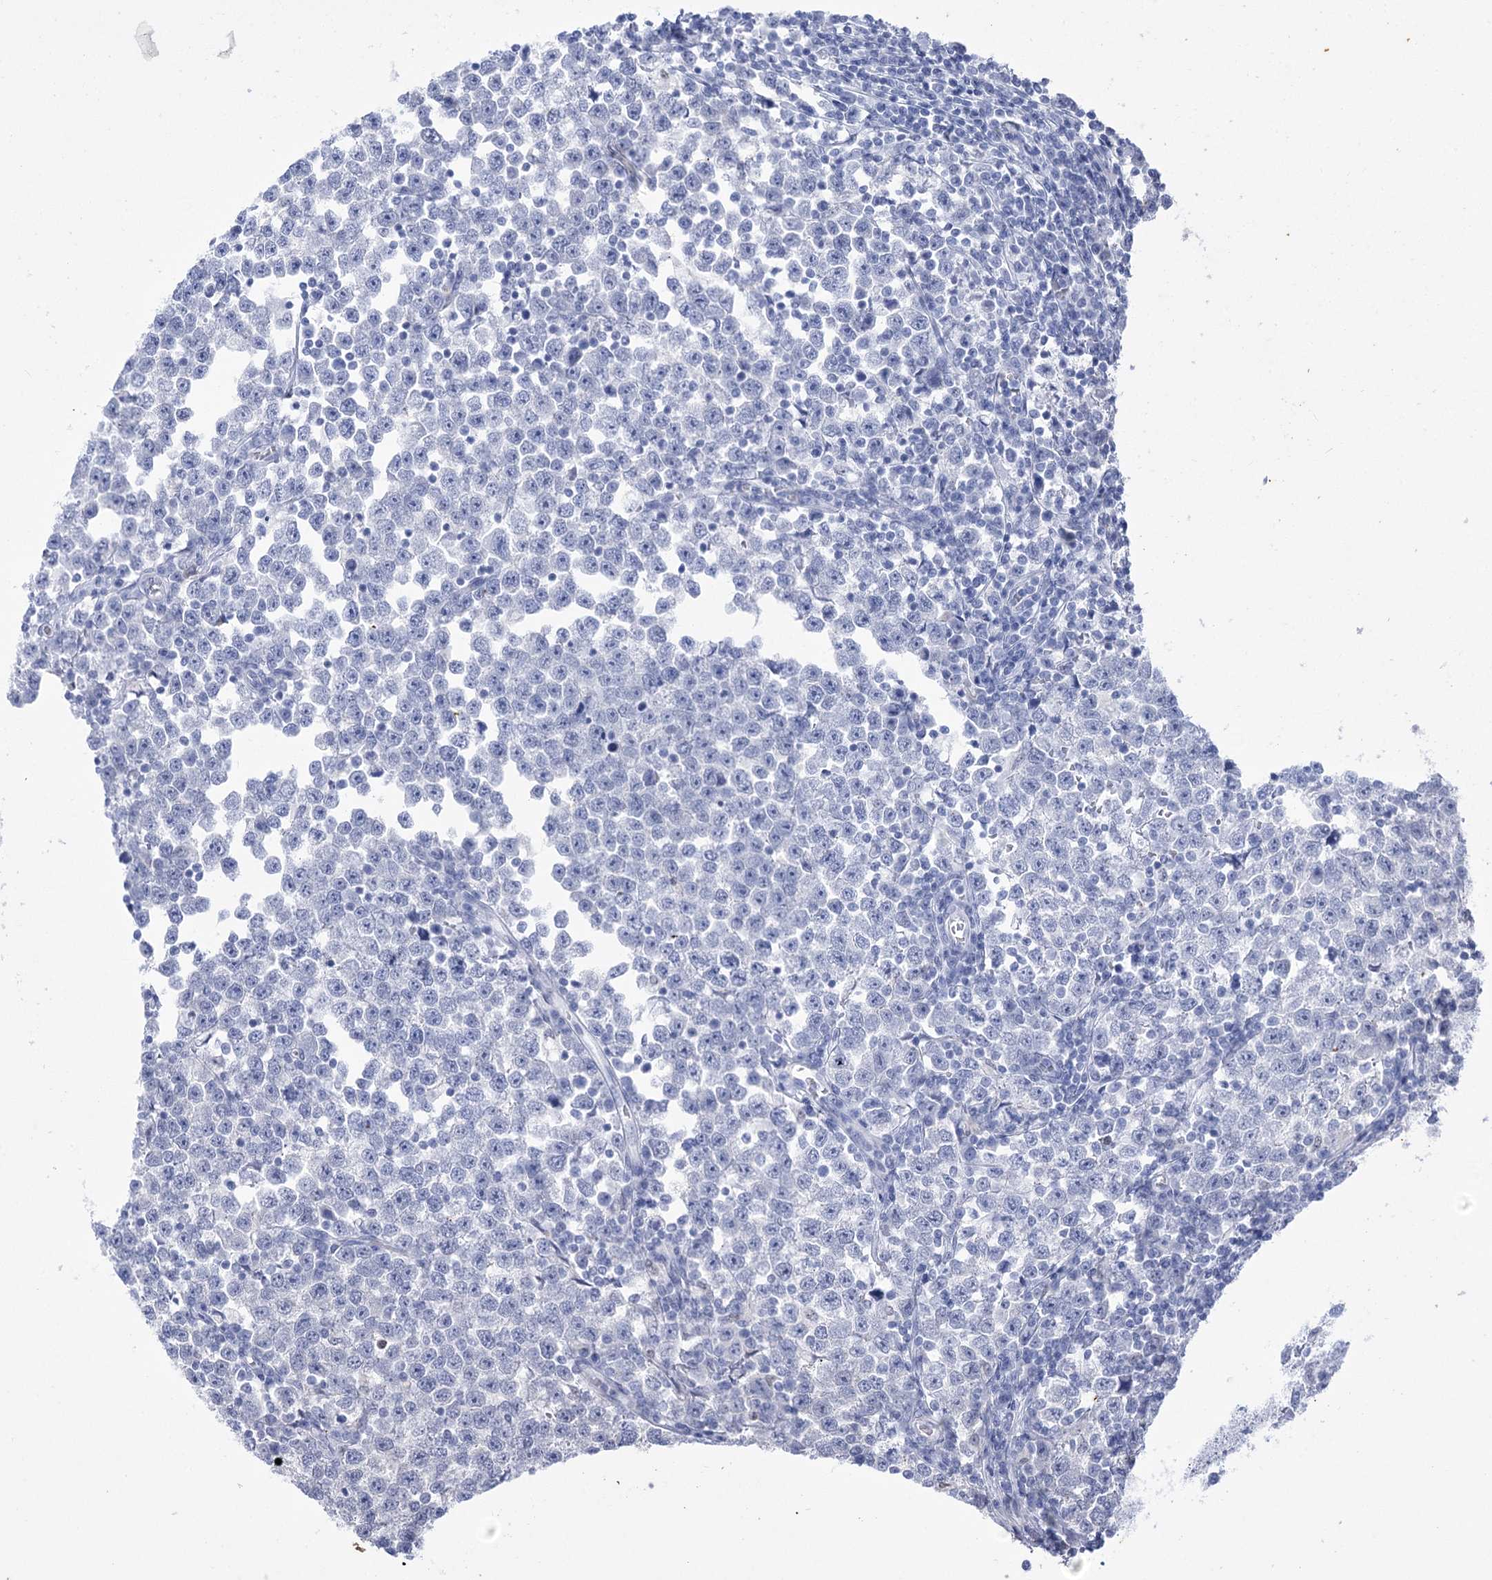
{"staining": {"intensity": "negative", "quantity": "none", "location": "none"}, "tissue": "testis cancer", "cell_type": "Tumor cells", "image_type": "cancer", "snomed": [{"axis": "morphology", "description": "Normal tissue, NOS"}, {"axis": "morphology", "description": "Seminoma, NOS"}, {"axis": "topography", "description": "Testis"}], "caption": "High power microscopy image of an IHC photomicrograph of seminoma (testis), revealing no significant expression in tumor cells.", "gene": "SIAE", "patient": {"sex": "male", "age": 43}}